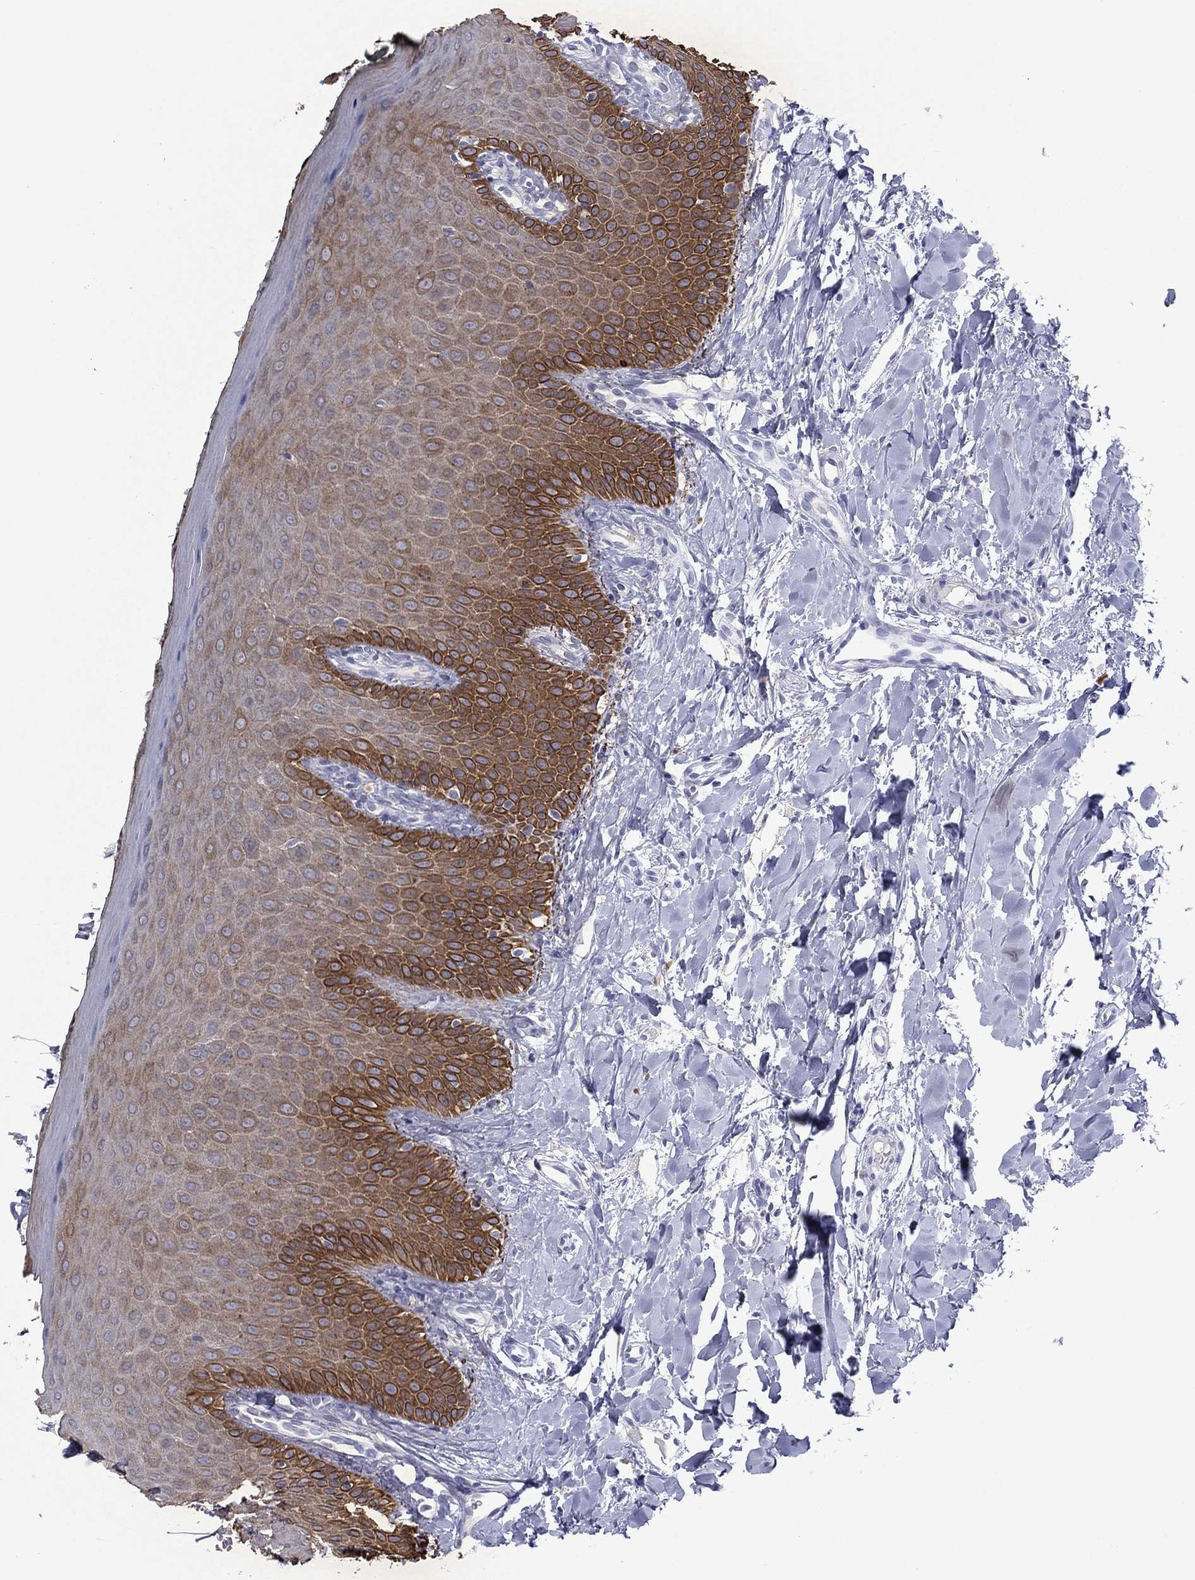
{"staining": {"intensity": "strong", "quantity": "25%-75%", "location": "cytoplasmic/membranous,nuclear"}, "tissue": "oral mucosa", "cell_type": "Squamous epithelial cells", "image_type": "normal", "snomed": [{"axis": "morphology", "description": "Normal tissue, NOS"}, {"axis": "topography", "description": "Oral tissue"}], "caption": "Protein positivity by immunohistochemistry (IHC) shows strong cytoplasmic/membranous,nuclear positivity in approximately 25%-75% of squamous epithelial cells in benign oral mucosa. (DAB = brown stain, brightfield microscopy at high magnification).", "gene": "TMPRSS11A", "patient": {"sex": "female", "age": 43}}